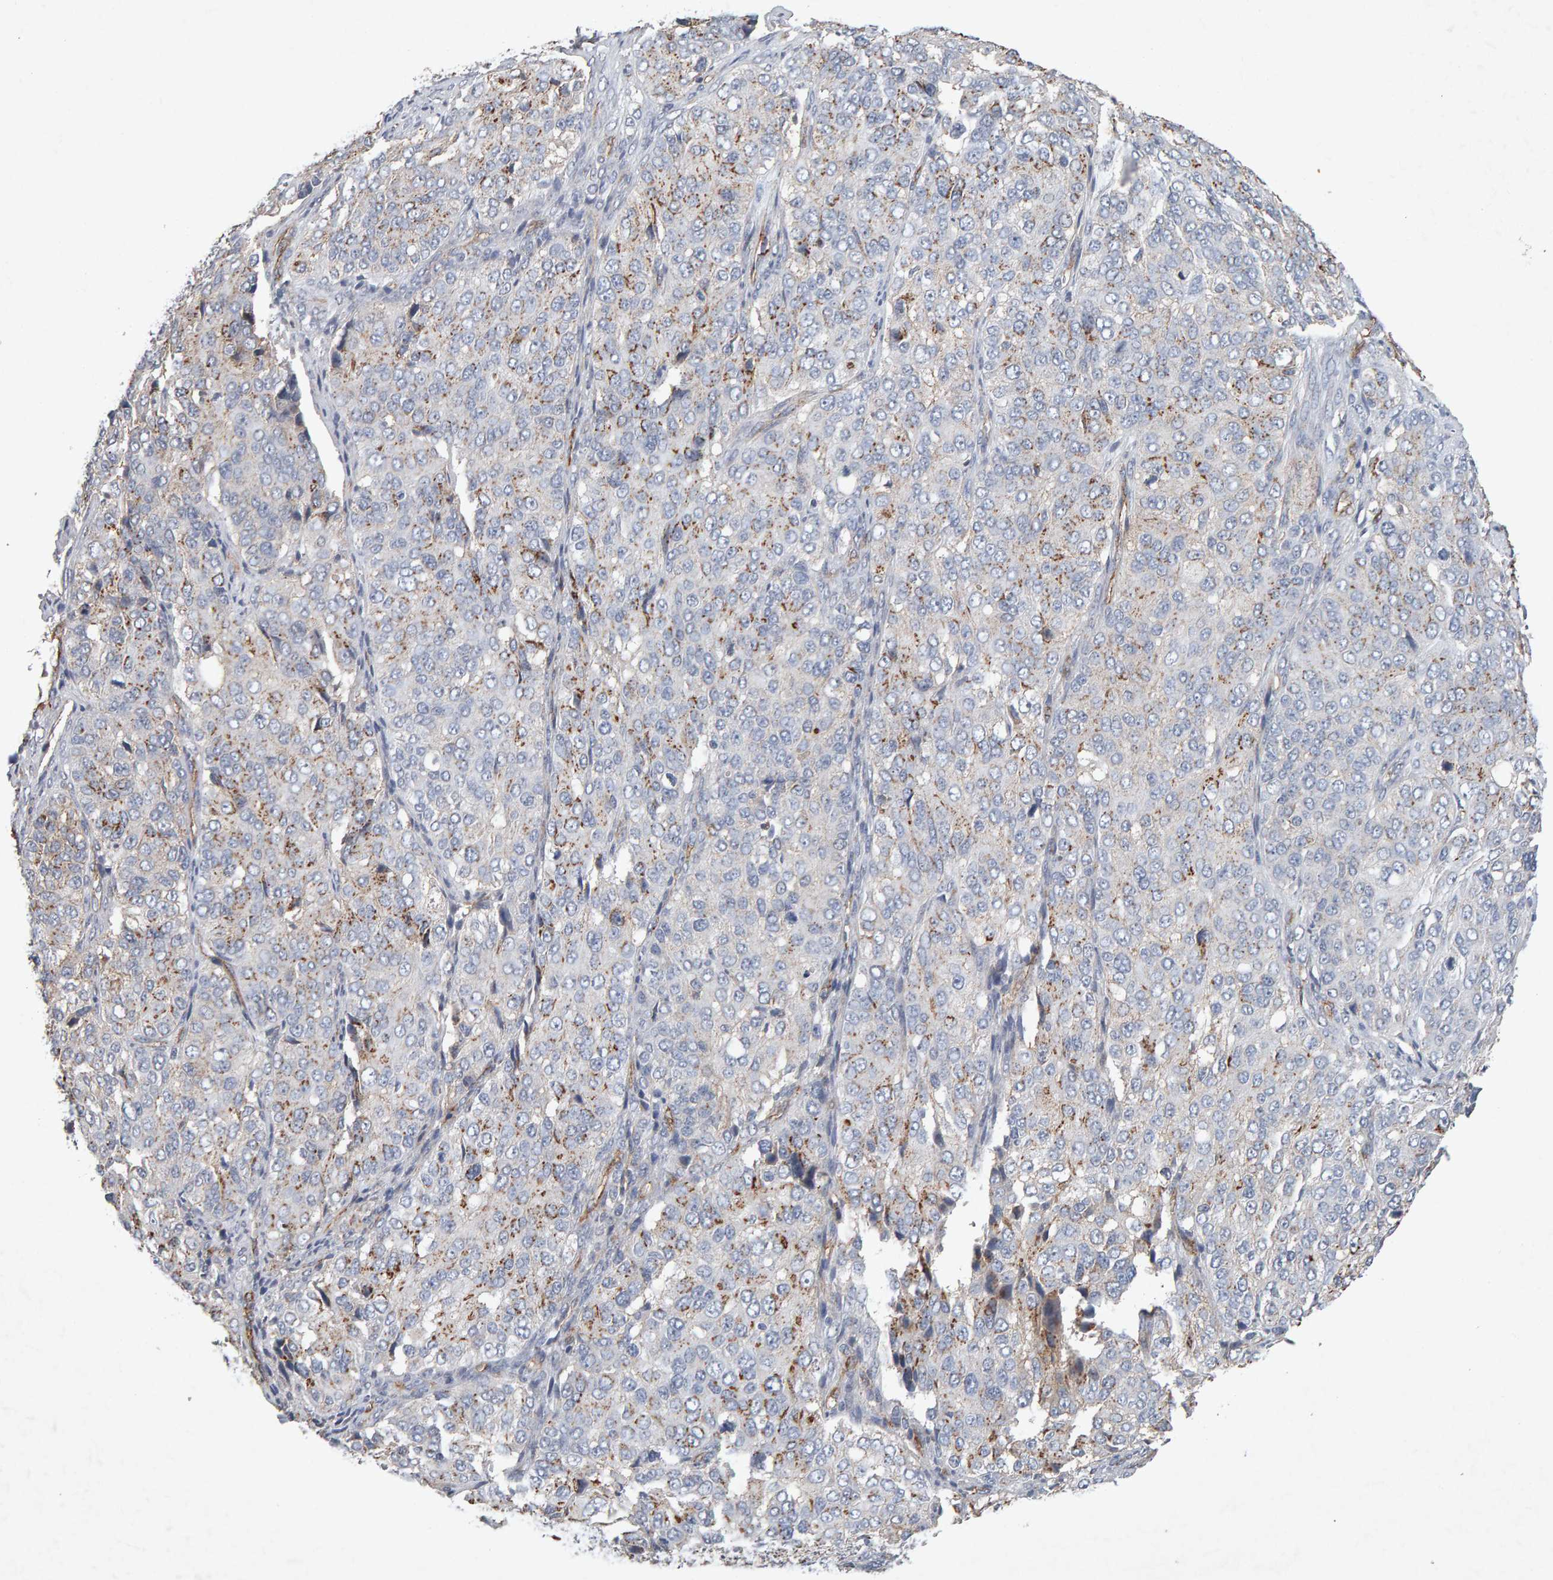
{"staining": {"intensity": "moderate", "quantity": "25%-75%", "location": "cytoplasmic/membranous"}, "tissue": "ovarian cancer", "cell_type": "Tumor cells", "image_type": "cancer", "snomed": [{"axis": "morphology", "description": "Carcinoma, endometroid"}, {"axis": "topography", "description": "Ovary"}], "caption": "Brown immunohistochemical staining in human ovarian endometroid carcinoma displays moderate cytoplasmic/membranous positivity in about 25%-75% of tumor cells.", "gene": "PTPRM", "patient": {"sex": "female", "age": 51}}